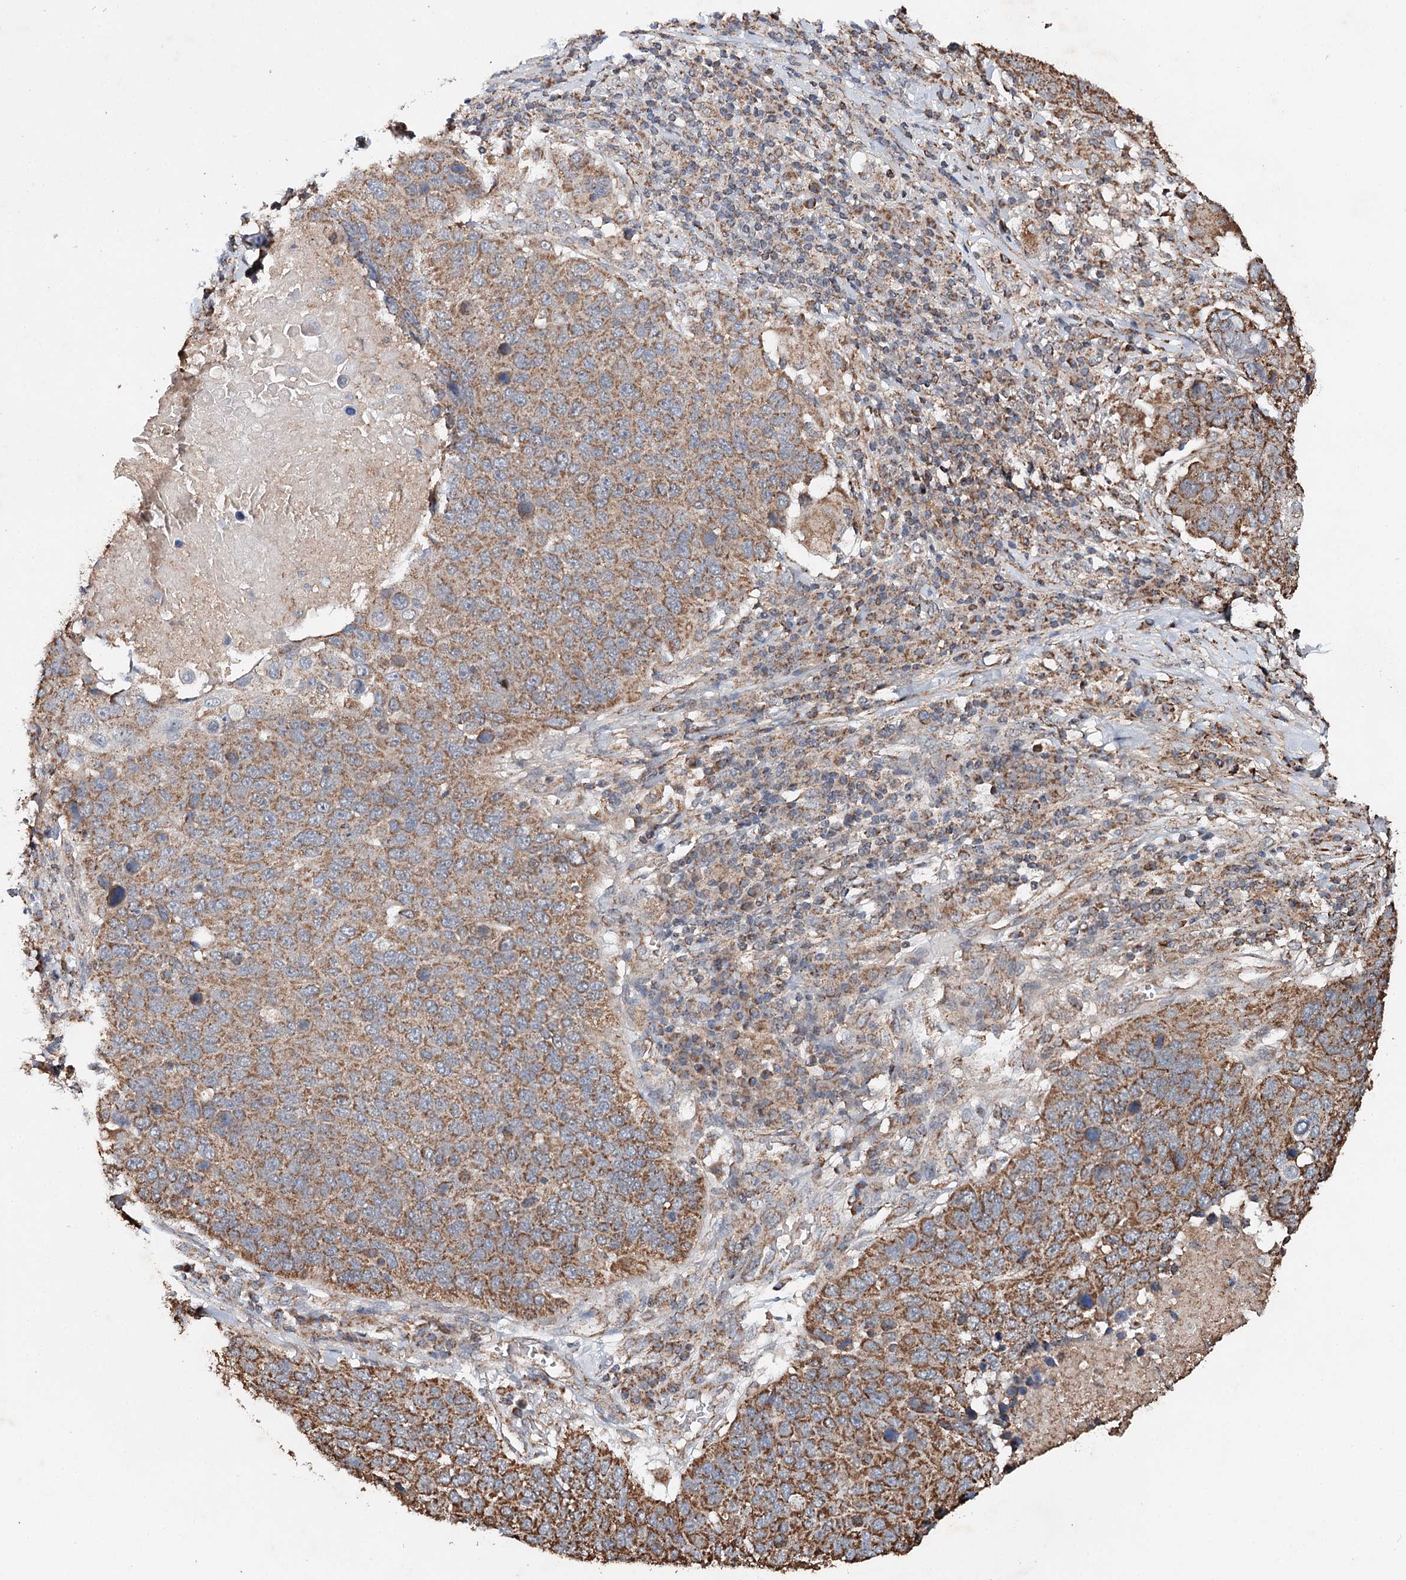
{"staining": {"intensity": "moderate", "quantity": ">75%", "location": "cytoplasmic/membranous"}, "tissue": "lung cancer", "cell_type": "Tumor cells", "image_type": "cancer", "snomed": [{"axis": "morphology", "description": "Normal tissue, NOS"}, {"axis": "morphology", "description": "Squamous cell carcinoma, NOS"}, {"axis": "topography", "description": "Lymph node"}, {"axis": "topography", "description": "Lung"}], "caption": "Protein expression analysis of lung cancer reveals moderate cytoplasmic/membranous positivity in about >75% of tumor cells.", "gene": "PIK3CB", "patient": {"sex": "male", "age": 66}}